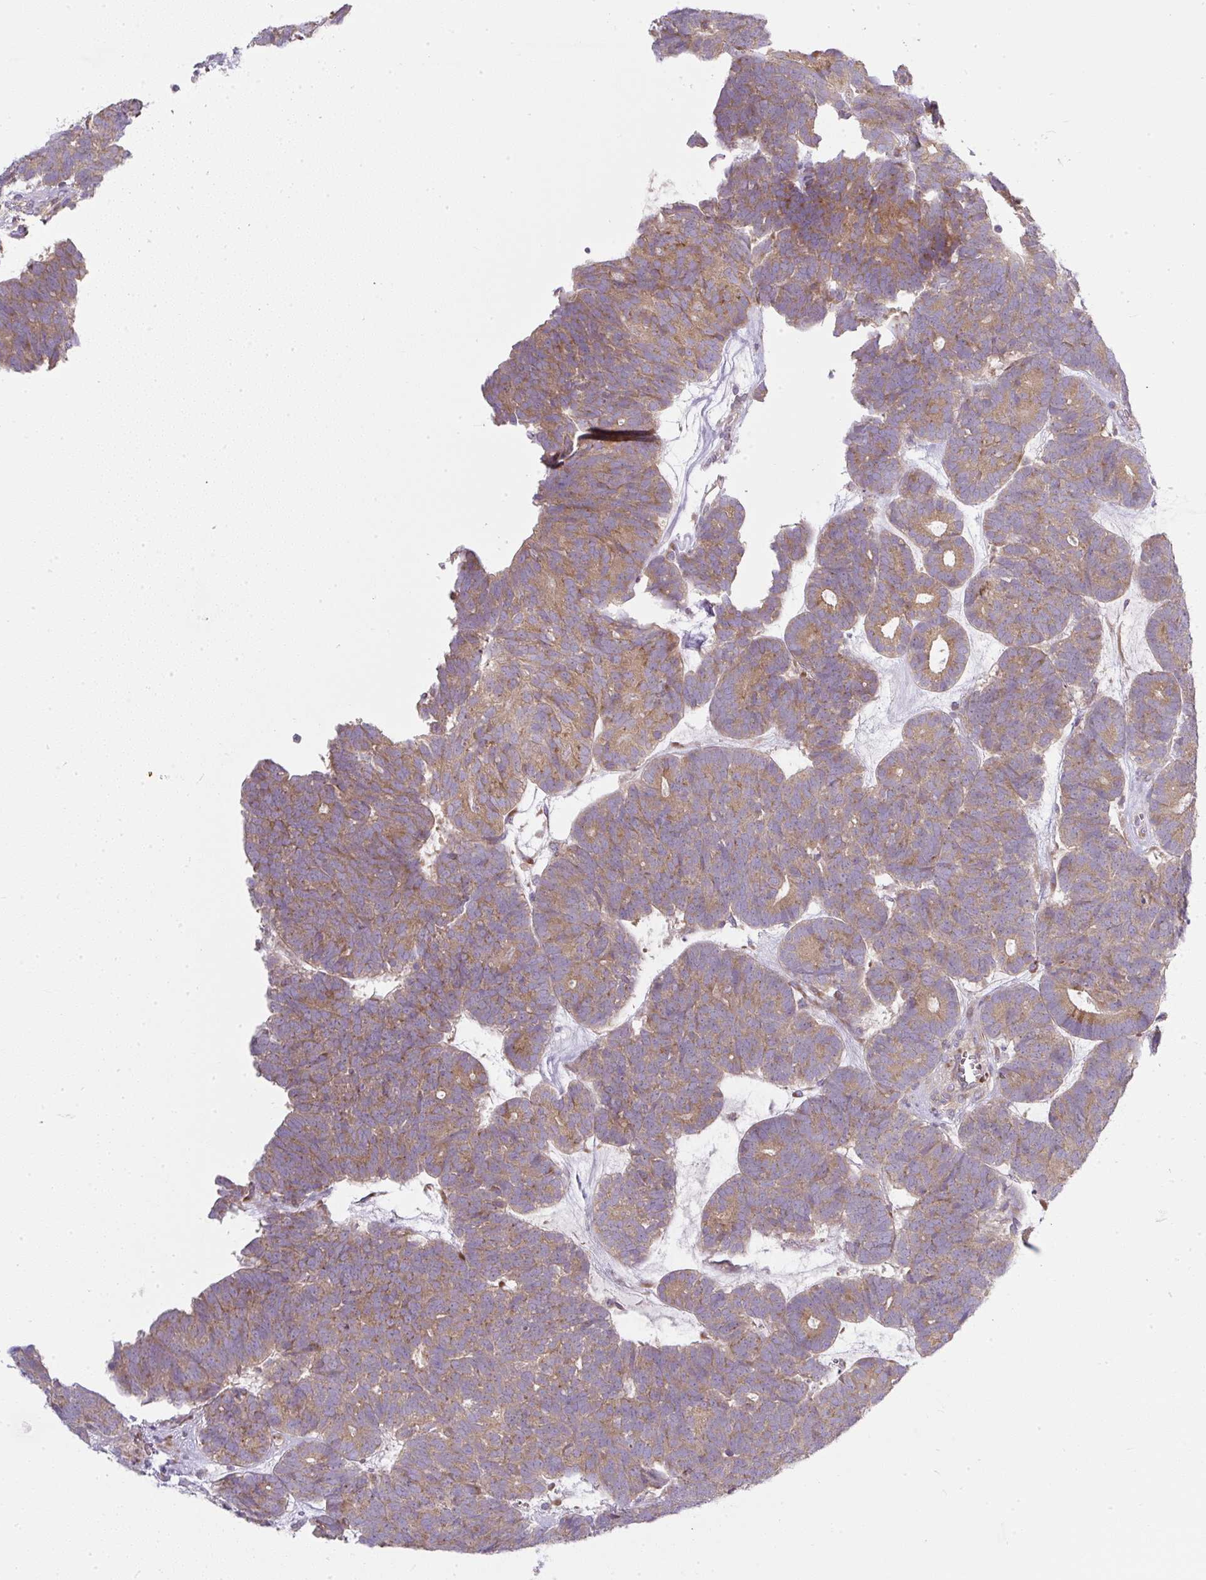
{"staining": {"intensity": "moderate", "quantity": ">75%", "location": "cytoplasmic/membranous"}, "tissue": "head and neck cancer", "cell_type": "Tumor cells", "image_type": "cancer", "snomed": [{"axis": "morphology", "description": "Adenocarcinoma, NOS"}, {"axis": "topography", "description": "Head-Neck"}], "caption": "DAB (3,3'-diaminobenzidine) immunohistochemical staining of human head and neck adenocarcinoma displays moderate cytoplasmic/membranous protein expression in approximately >75% of tumor cells.", "gene": "MLX", "patient": {"sex": "female", "age": 81}}